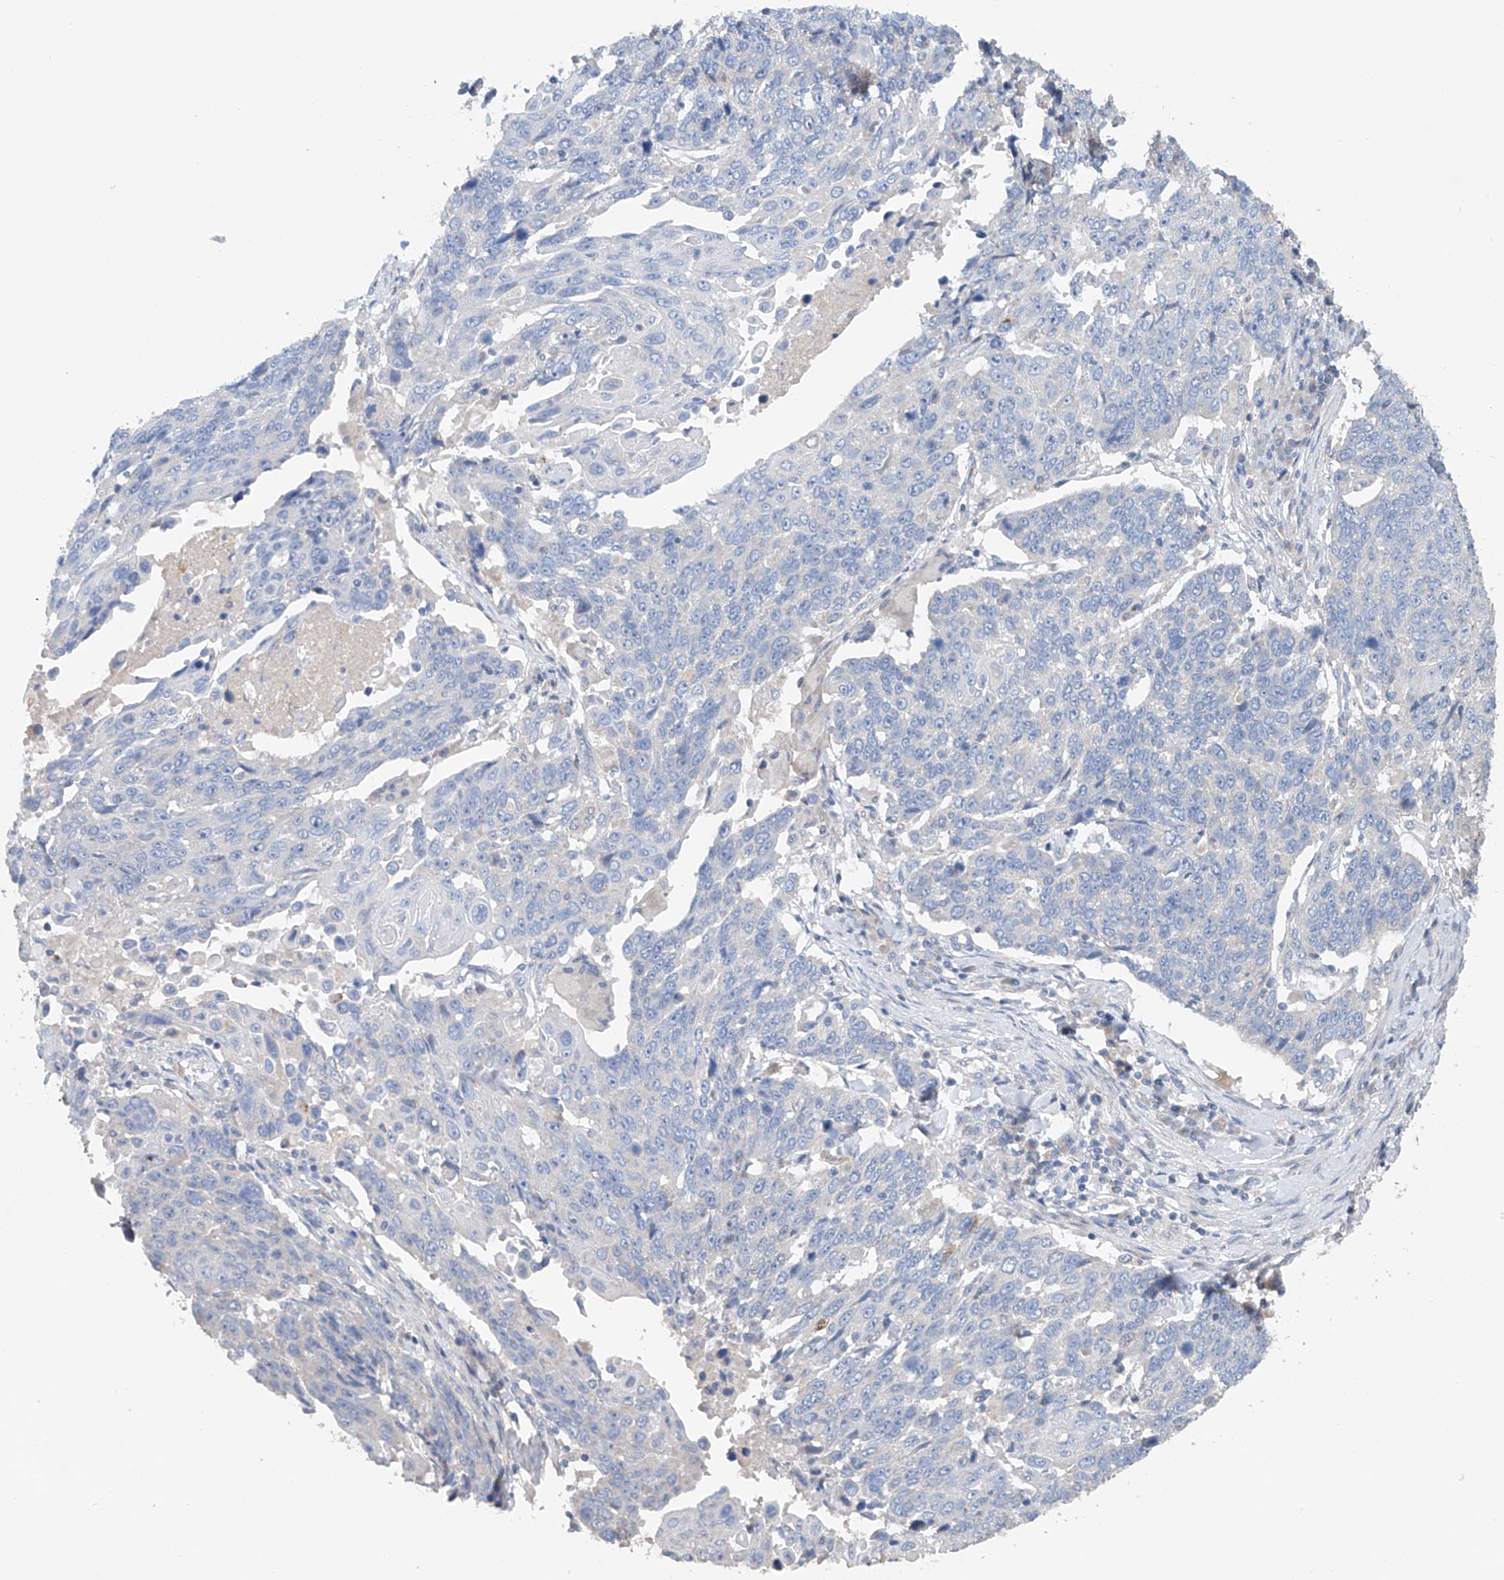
{"staining": {"intensity": "negative", "quantity": "none", "location": "none"}, "tissue": "lung cancer", "cell_type": "Tumor cells", "image_type": "cancer", "snomed": [{"axis": "morphology", "description": "Squamous cell carcinoma, NOS"}, {"axis": "topography", "description": "Lung"}], "caption": "High magnification brightfield microscopy of lung squamous cell carcinoma stained with DAB (3,3'-diaminobenzidine) (brown) and counterstained with hematoxylin (blue): tumor cells show no significant expression.", "gene": "GPC4", "patient": {"sex": "male", "age": 66}}